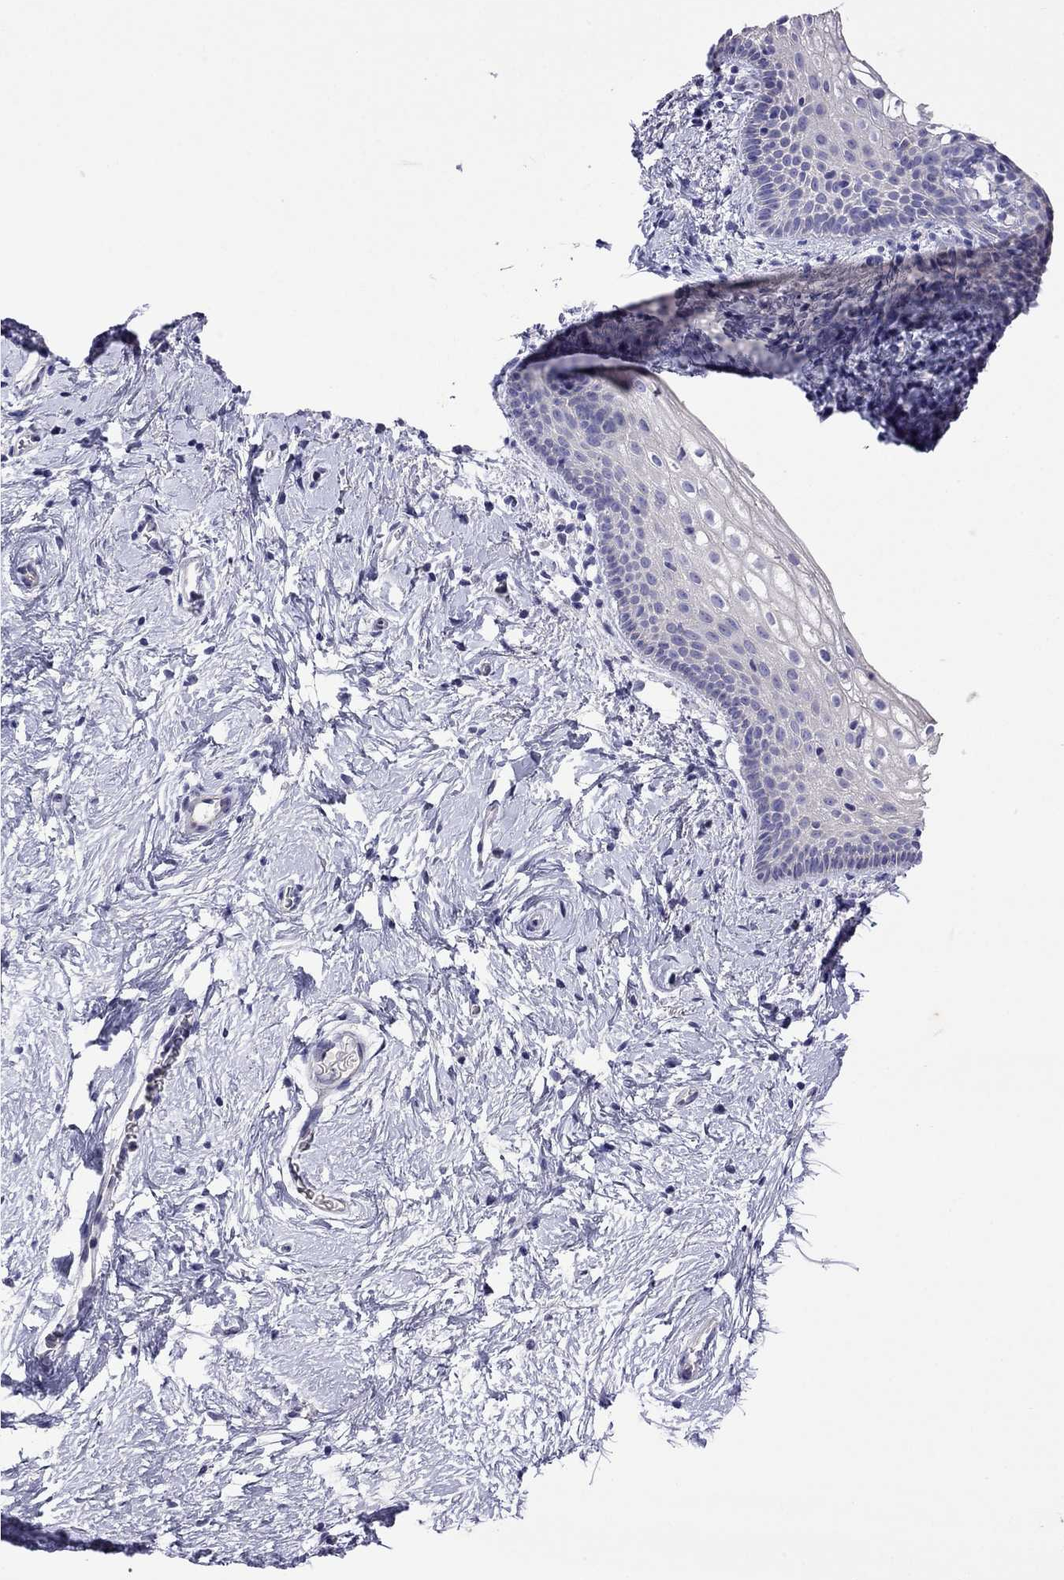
{"staining": {"intensity": "negative", "quantity": "none", "location": "none"}, "tissue": "vagina", "cell_type": "Squamous epithelial cells", "image_type": "normal", "snomed": [{"axis": "morphology", "description": "Normal tissue, NOS"}, {"axis": "topography", "description": "Vagina"}], "caption": "This is an IHC photomicrograph of unremarkable vagina. There is no positivity in squamous epithelial cells.", "gene": "STAR", "patient": {"sex": "female", "age": 61}}